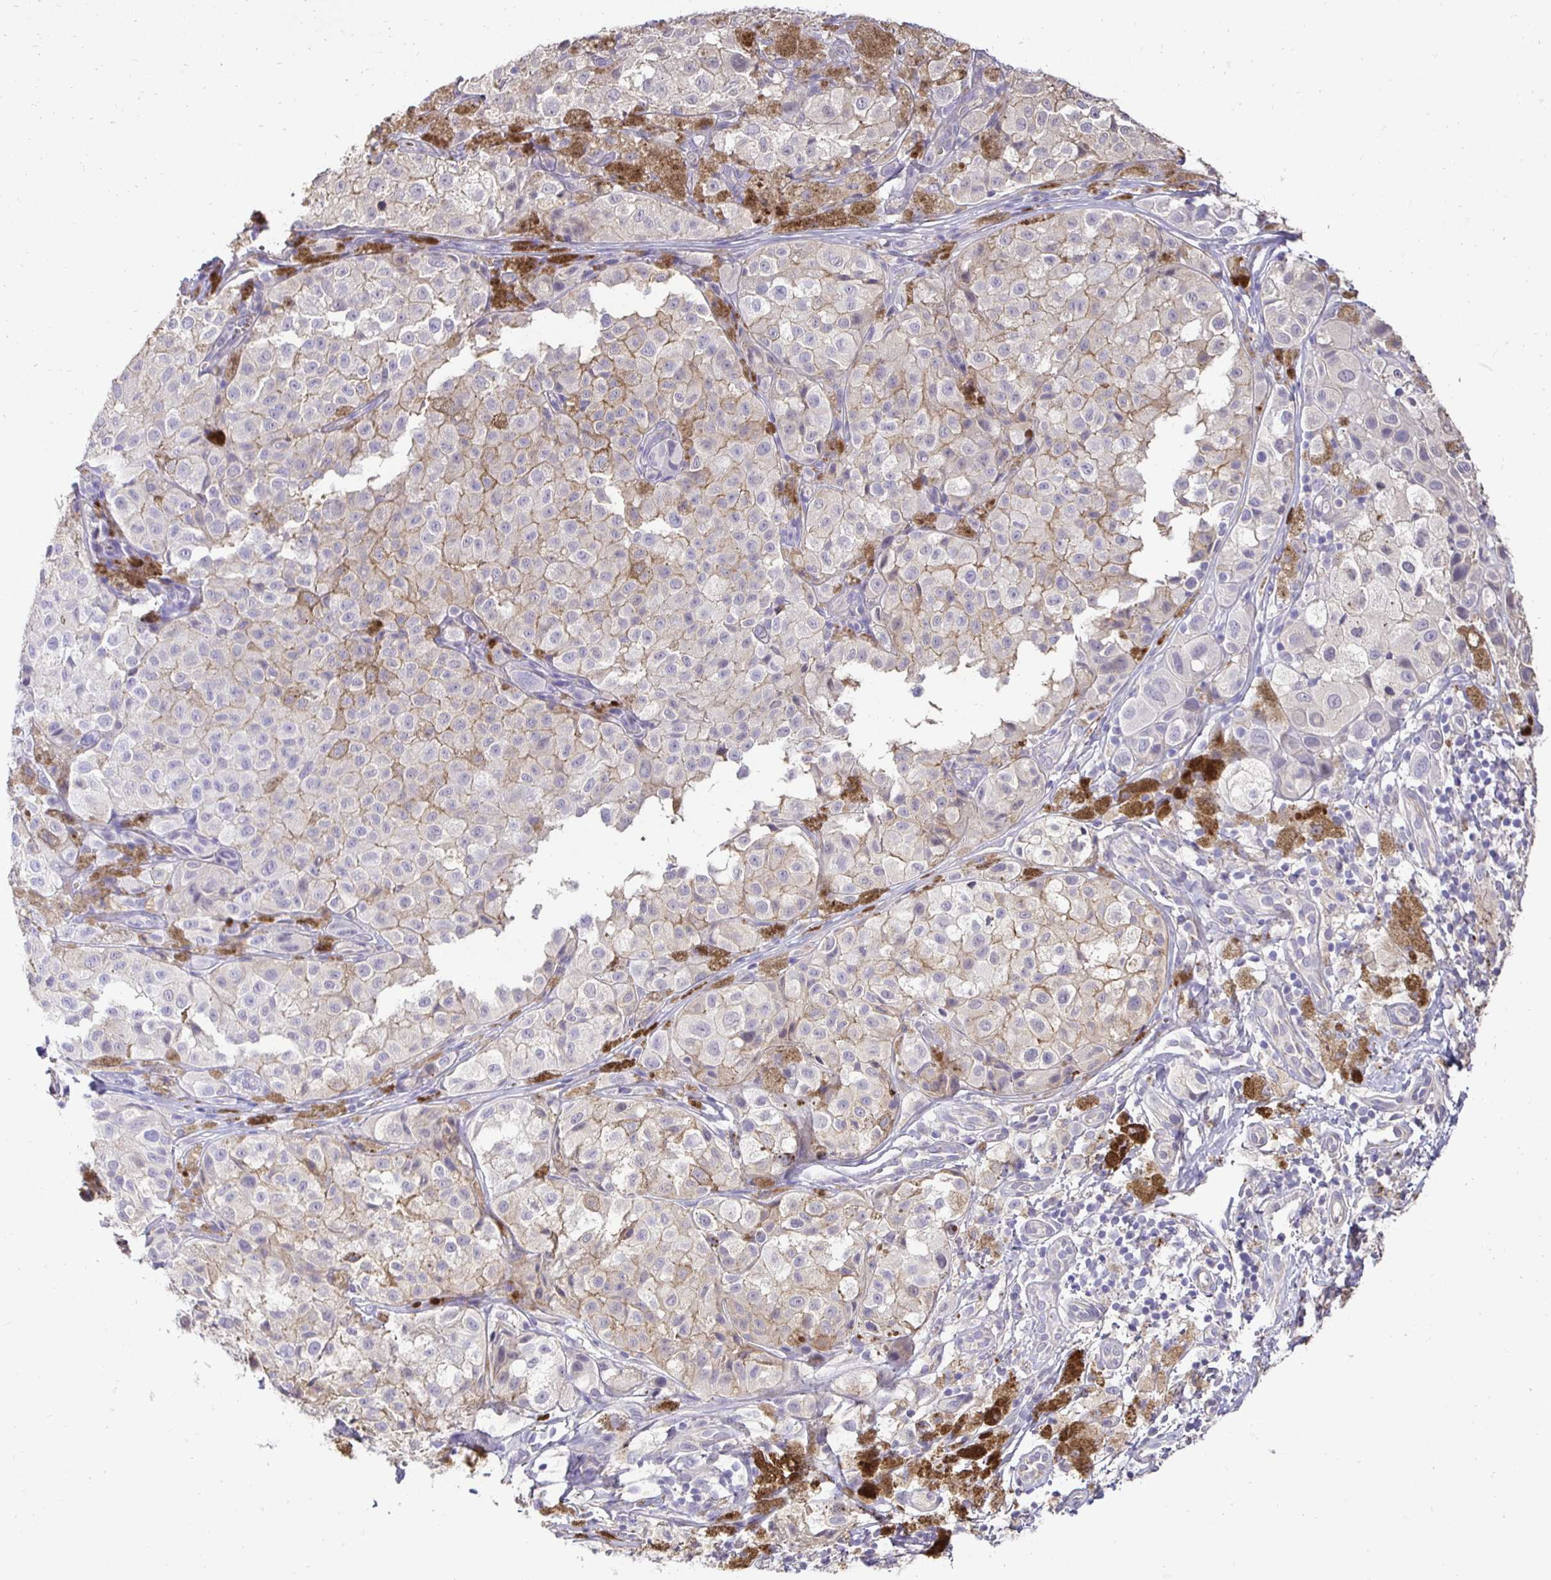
{"staining": {"intensity": "negative", "quantity": "none", "location": "none"}, "tissue": "melanoma", "cell_type": "Tumor cells", "image_type": "cancer", "snomed": [{"axis": "morphology", "description": "Malignant melanoma, NOS"}, {"axis": "topography", "description": "Skin"}], "caption": "Human melanoma stained for a protein using immunohistochemistry (IHC) demonstrates no positivity in tumor cells.", "gene": "SLC9A1", "patient": {"sex": "male", "age": 61}}